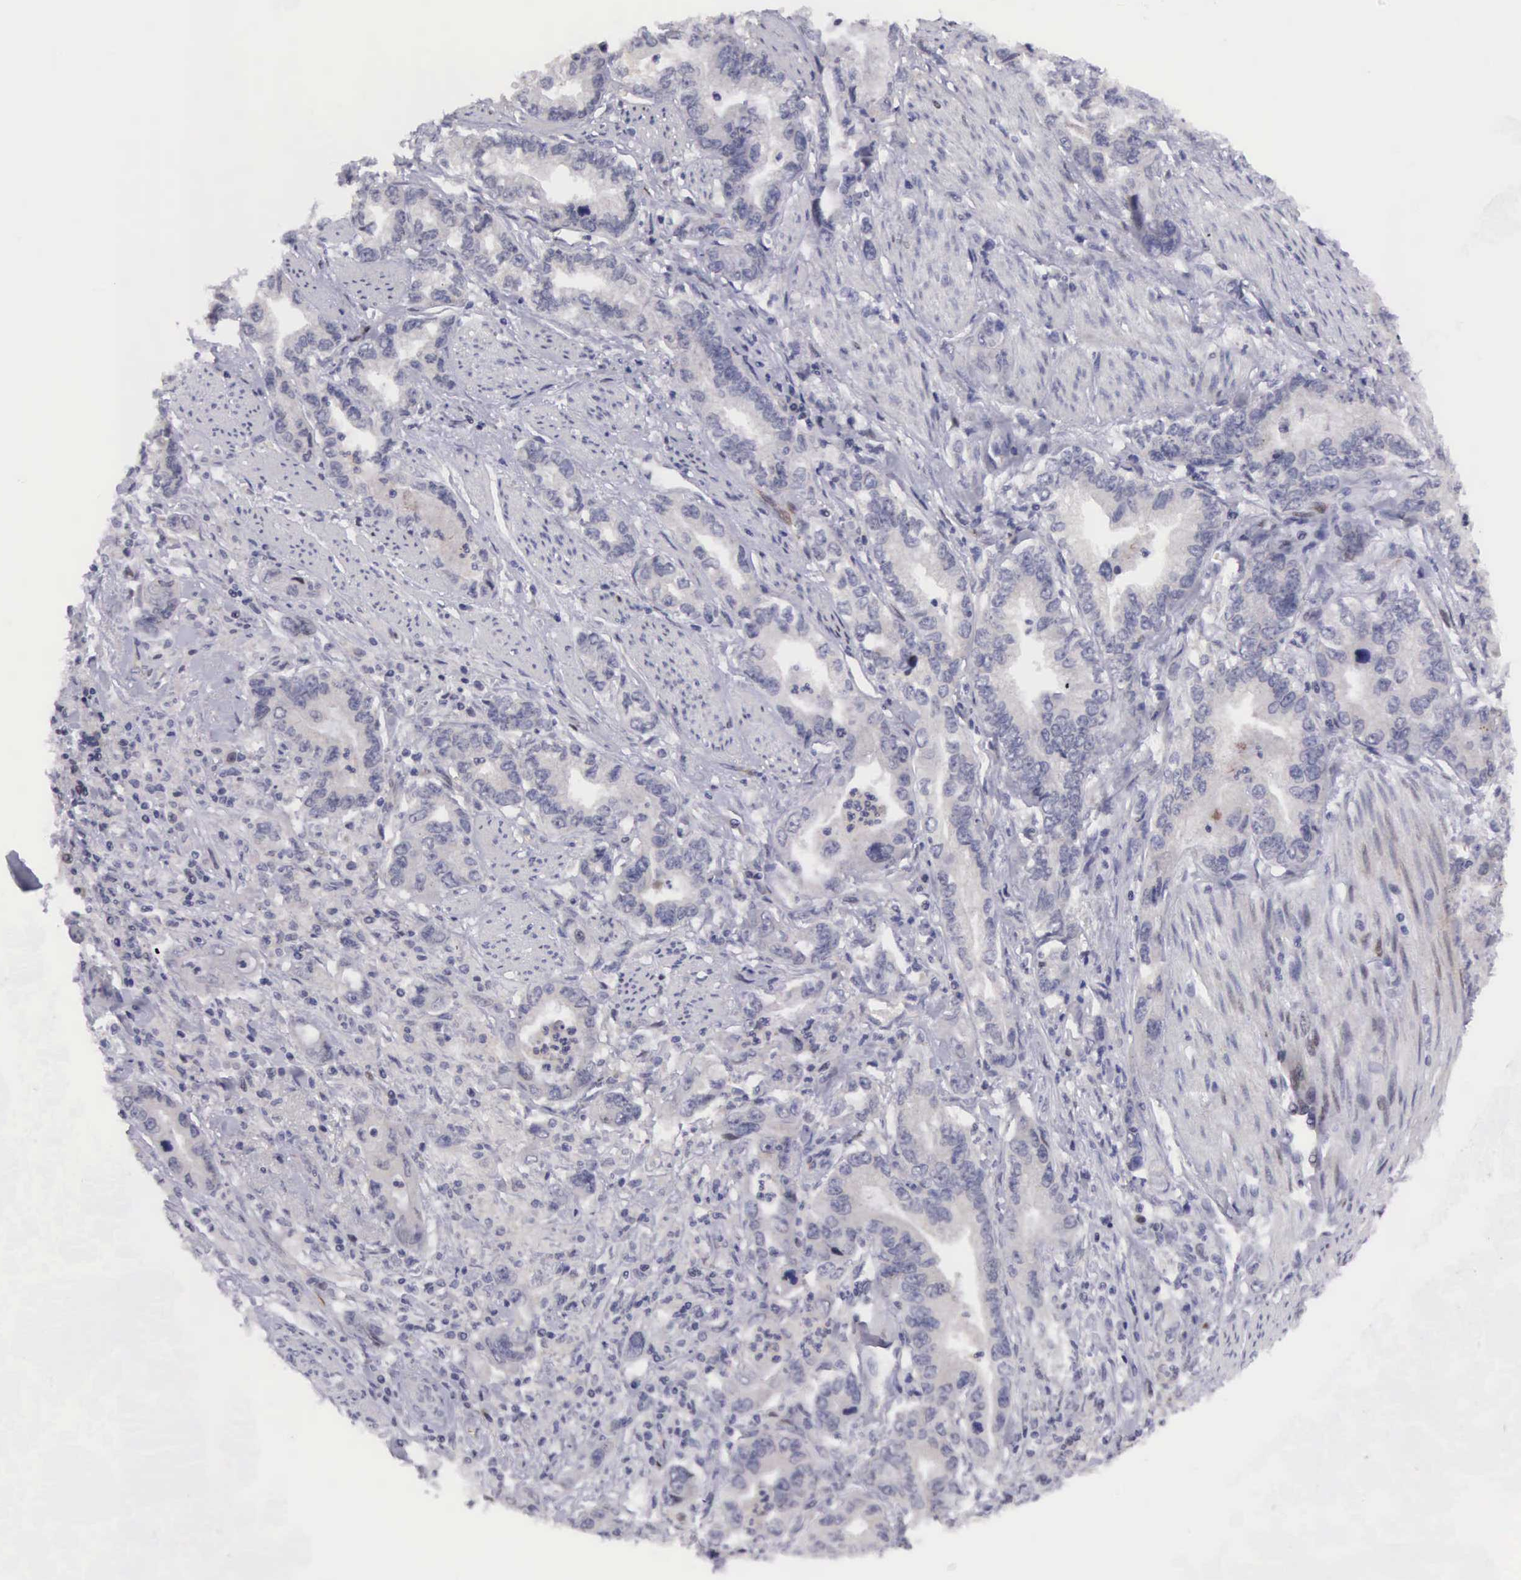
{"staining": {"intensity": "weak", "quantity": "25%-75%", "location": "cytoplasmic/membranous,nuclear"}, "tissue": "stomach cancer", "cell_type": "Tumor cells", "image_type": "cancer", "snomed": [{"axis": "morphology", "description": "Adenocarcinoma, NOS"}, {"axis": "topography", "description": "Pancreas"}, {"axis": "topography", "description": "Stomach, upper"}], "caption": "DAB immunohistochemical staining of stomach adenocarcinoma shows weak cytoplasmic/membranous and nuclear protein expression in approximately 25%-75% of tumor cells. (brown staining indicates protein expression, while blue staining denotes nuclei).", "gene": "EMID1", "patient": {"sex": "male", "age": 77}}